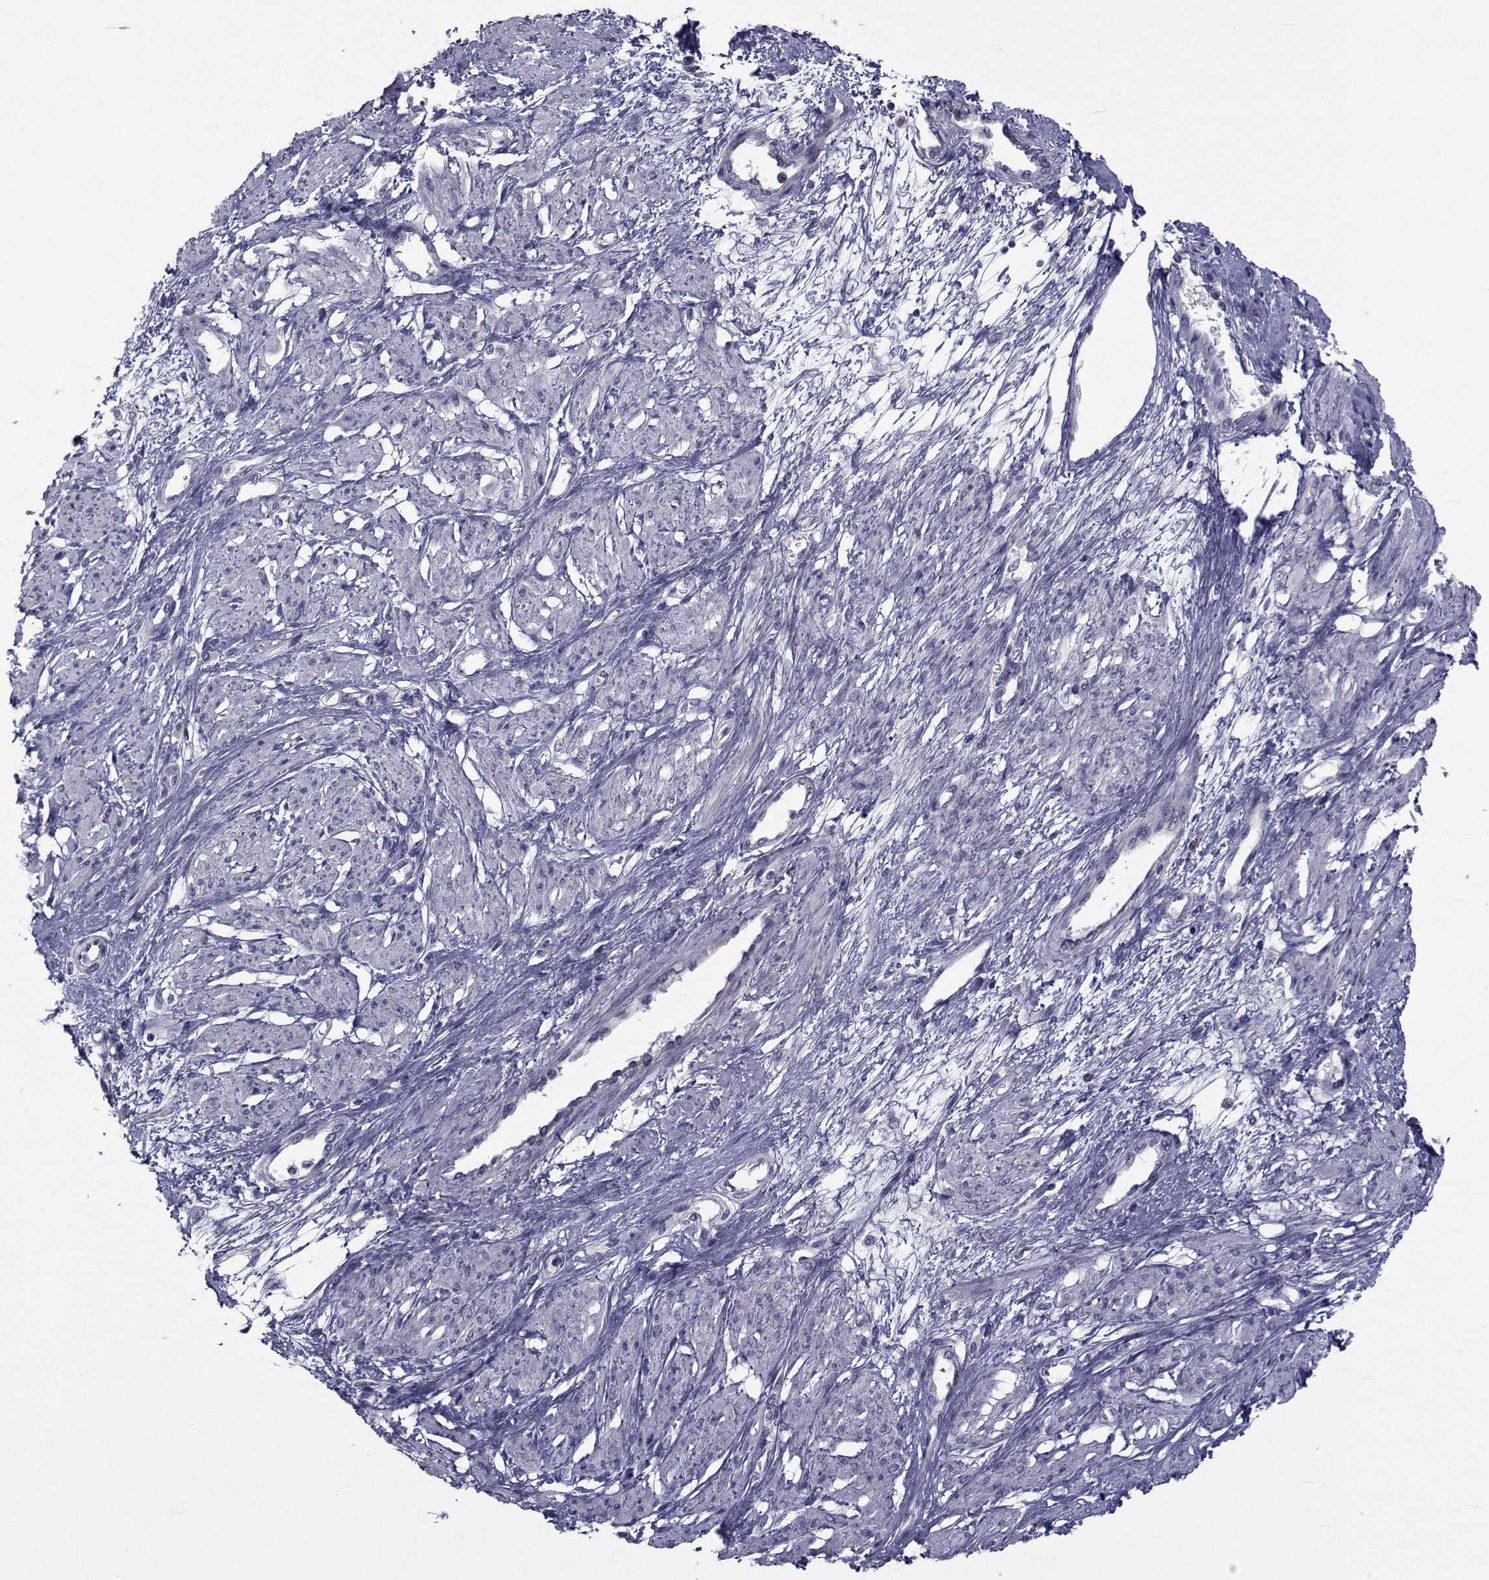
{"staining": {"intensity": "negative", "quantity": "none", "location": "none"}, "tissue": "smooth muscle", "cell_type": "Smooth muscle cells", "image_type": "normal", "snomed": [{"axis": "morphology", "description": "Normal tissue, NOS"}, {"axis": "topography", "description": "Smooth muscle"}, {"axis": "topography", "description": "Uterus"}], "caption": "The micrograph exhibits no significant positivity in smooth muscle cells of smooth muscle.", "gene": "SLC30A10", "patient": {"sex": "female", "age": 39}}